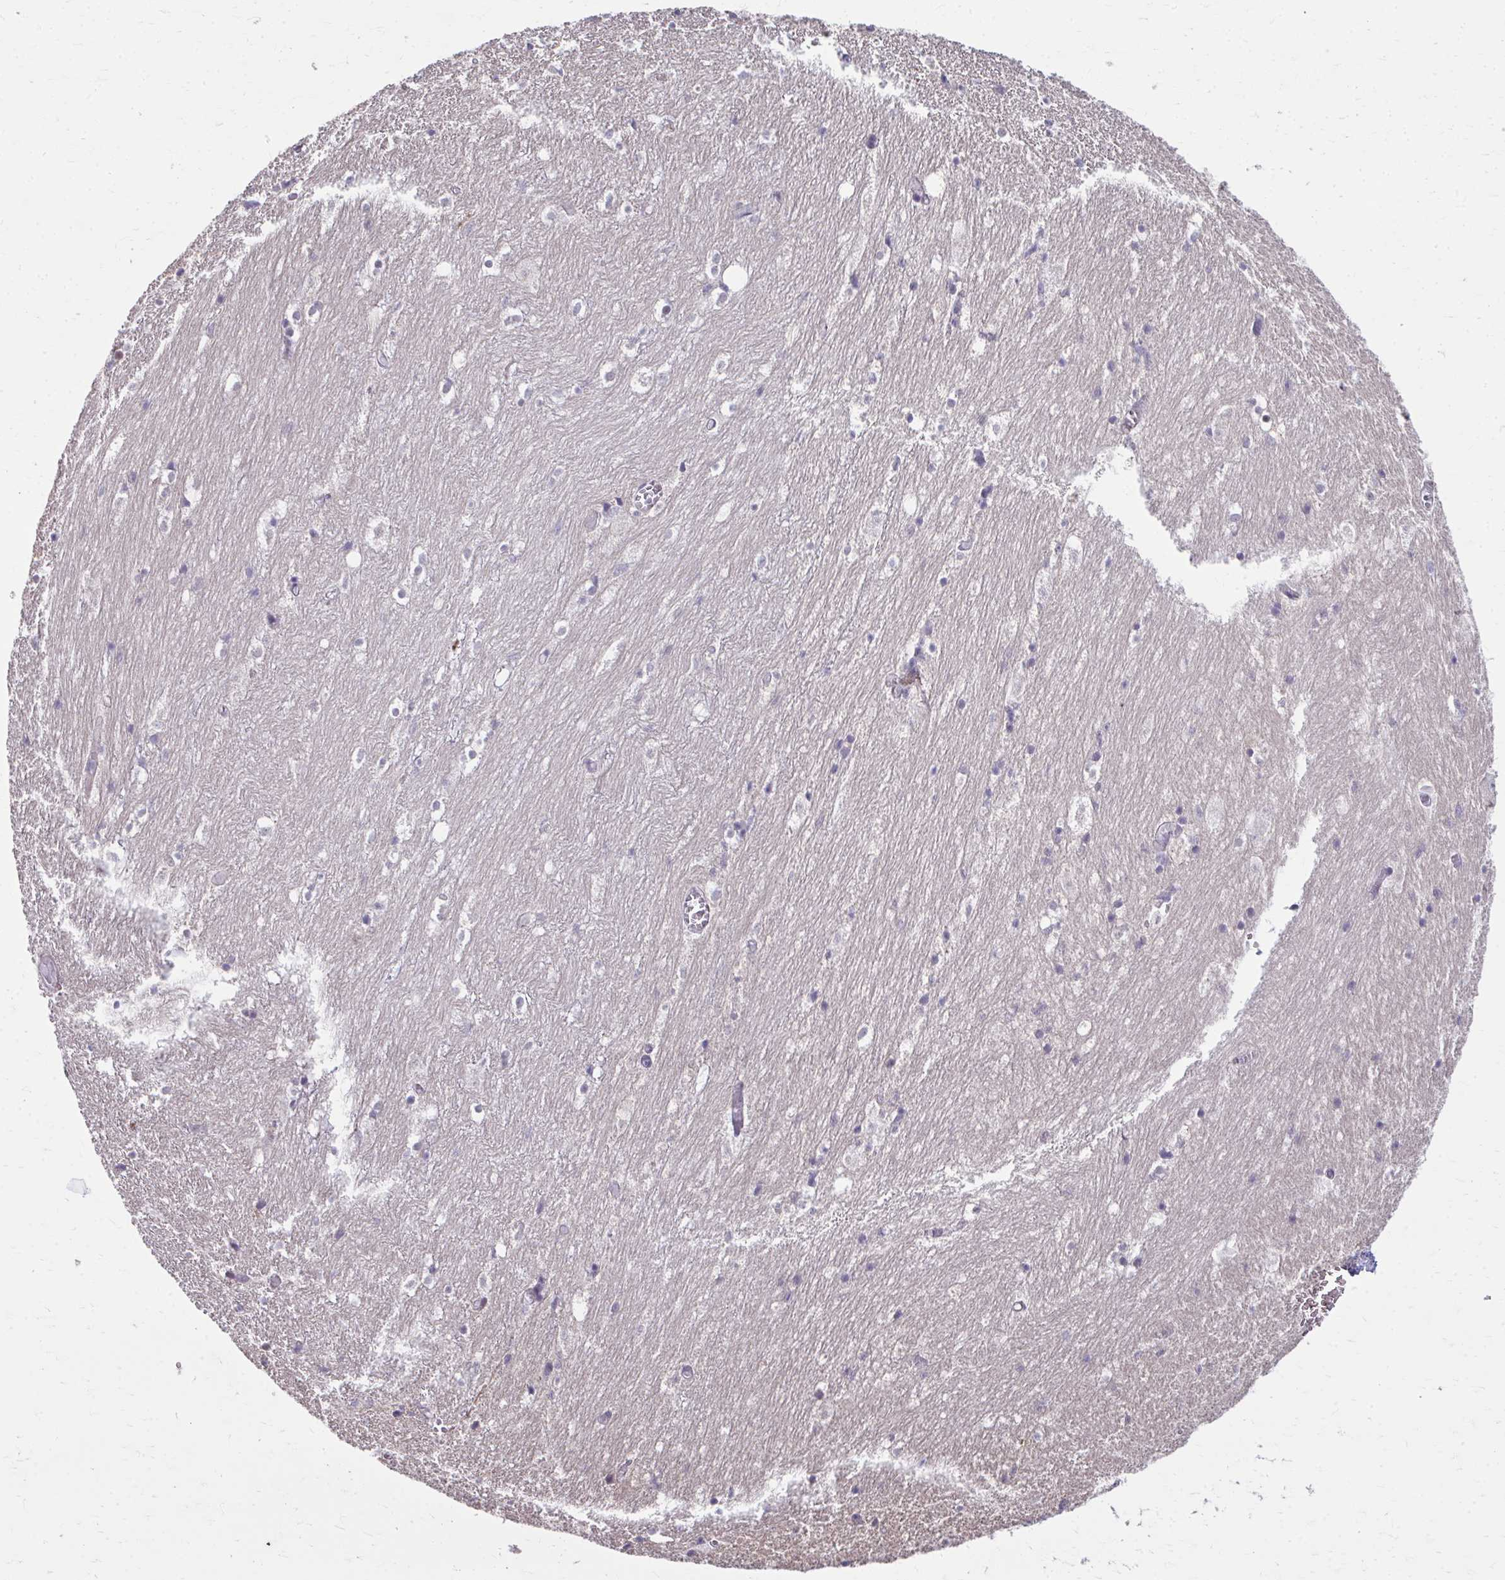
{"staining": {"intensity": "negative", "quantity": "none", "location": "none"}, "tissue": "hippocampus", "cell_type": "Glial cells", "image_type": "normal", "snomed": [{"axis": "morphology", "description": "Normal tissue, NOS"}, {"axis": "topography", "description": "Hippocampus"}], "caption": "A high-resolution photomicrograph shows immunohistochemistry staining of benign hippocampus, which demonstrates no significant expression in glial cells. (Brightfield microscopy of DAB immunohistochemistry (IHC) at high magnification).", "gene": "MAF1", "patient": {"sex": "female", "age": 52}}